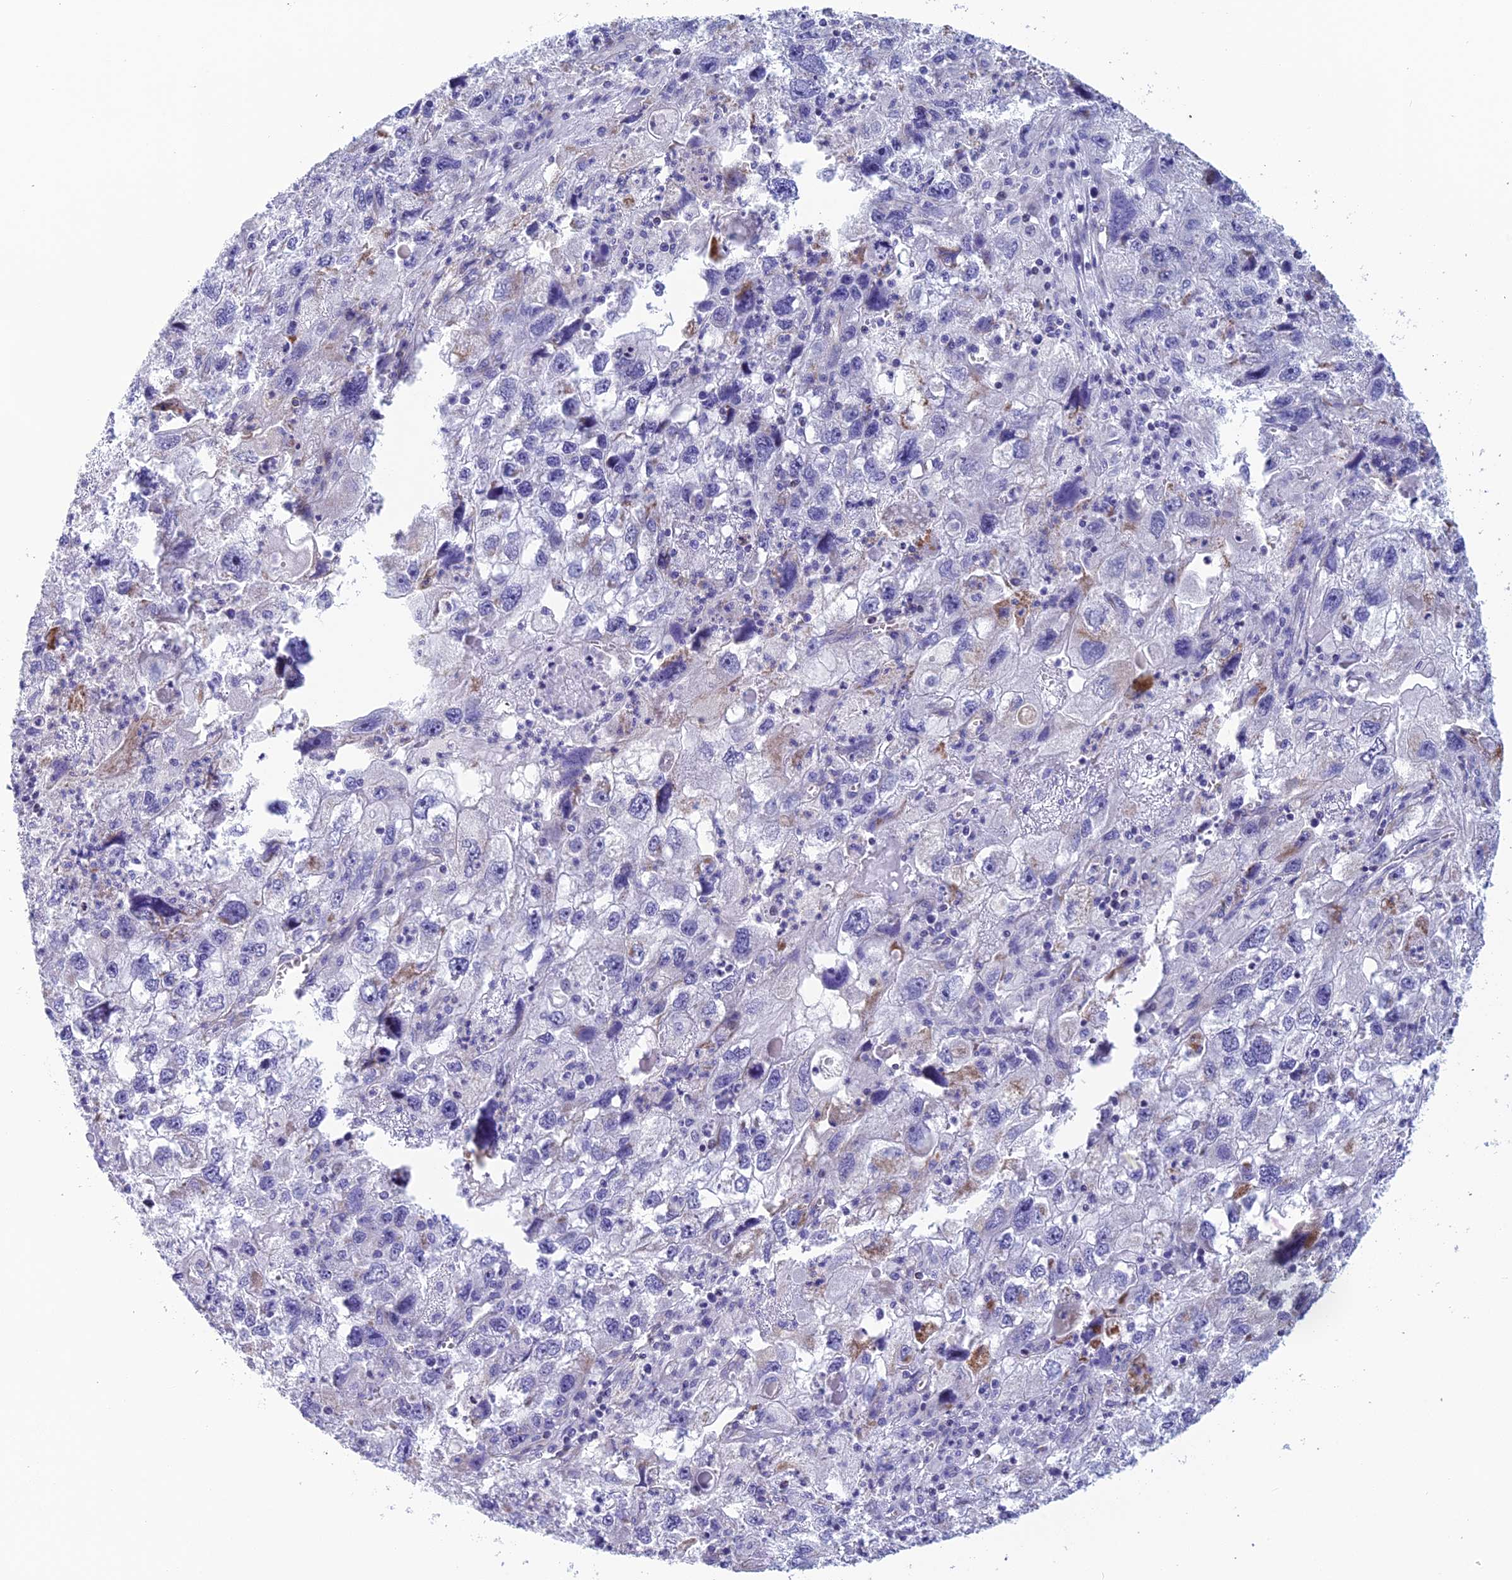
{"staining": {"intensity": "negative", "quantity": "none", "location": "none"}, "tissue": "endometrial cancer", "cell_type": "Tumor cells", "image_type": "cancer", "snomed": [{"axis": "morphology", "description": "Adenocarcinoma, NOS"}, {"axis": "topography", "description": "Endometrium"}], "caption": "Immunohistochemical staining of endometrial cancer (adenocarcinoma) reveals no significant positivity in tumor cells.", "gene": "POMGNT1", "patient": {"sex": "female", "age": 49}}